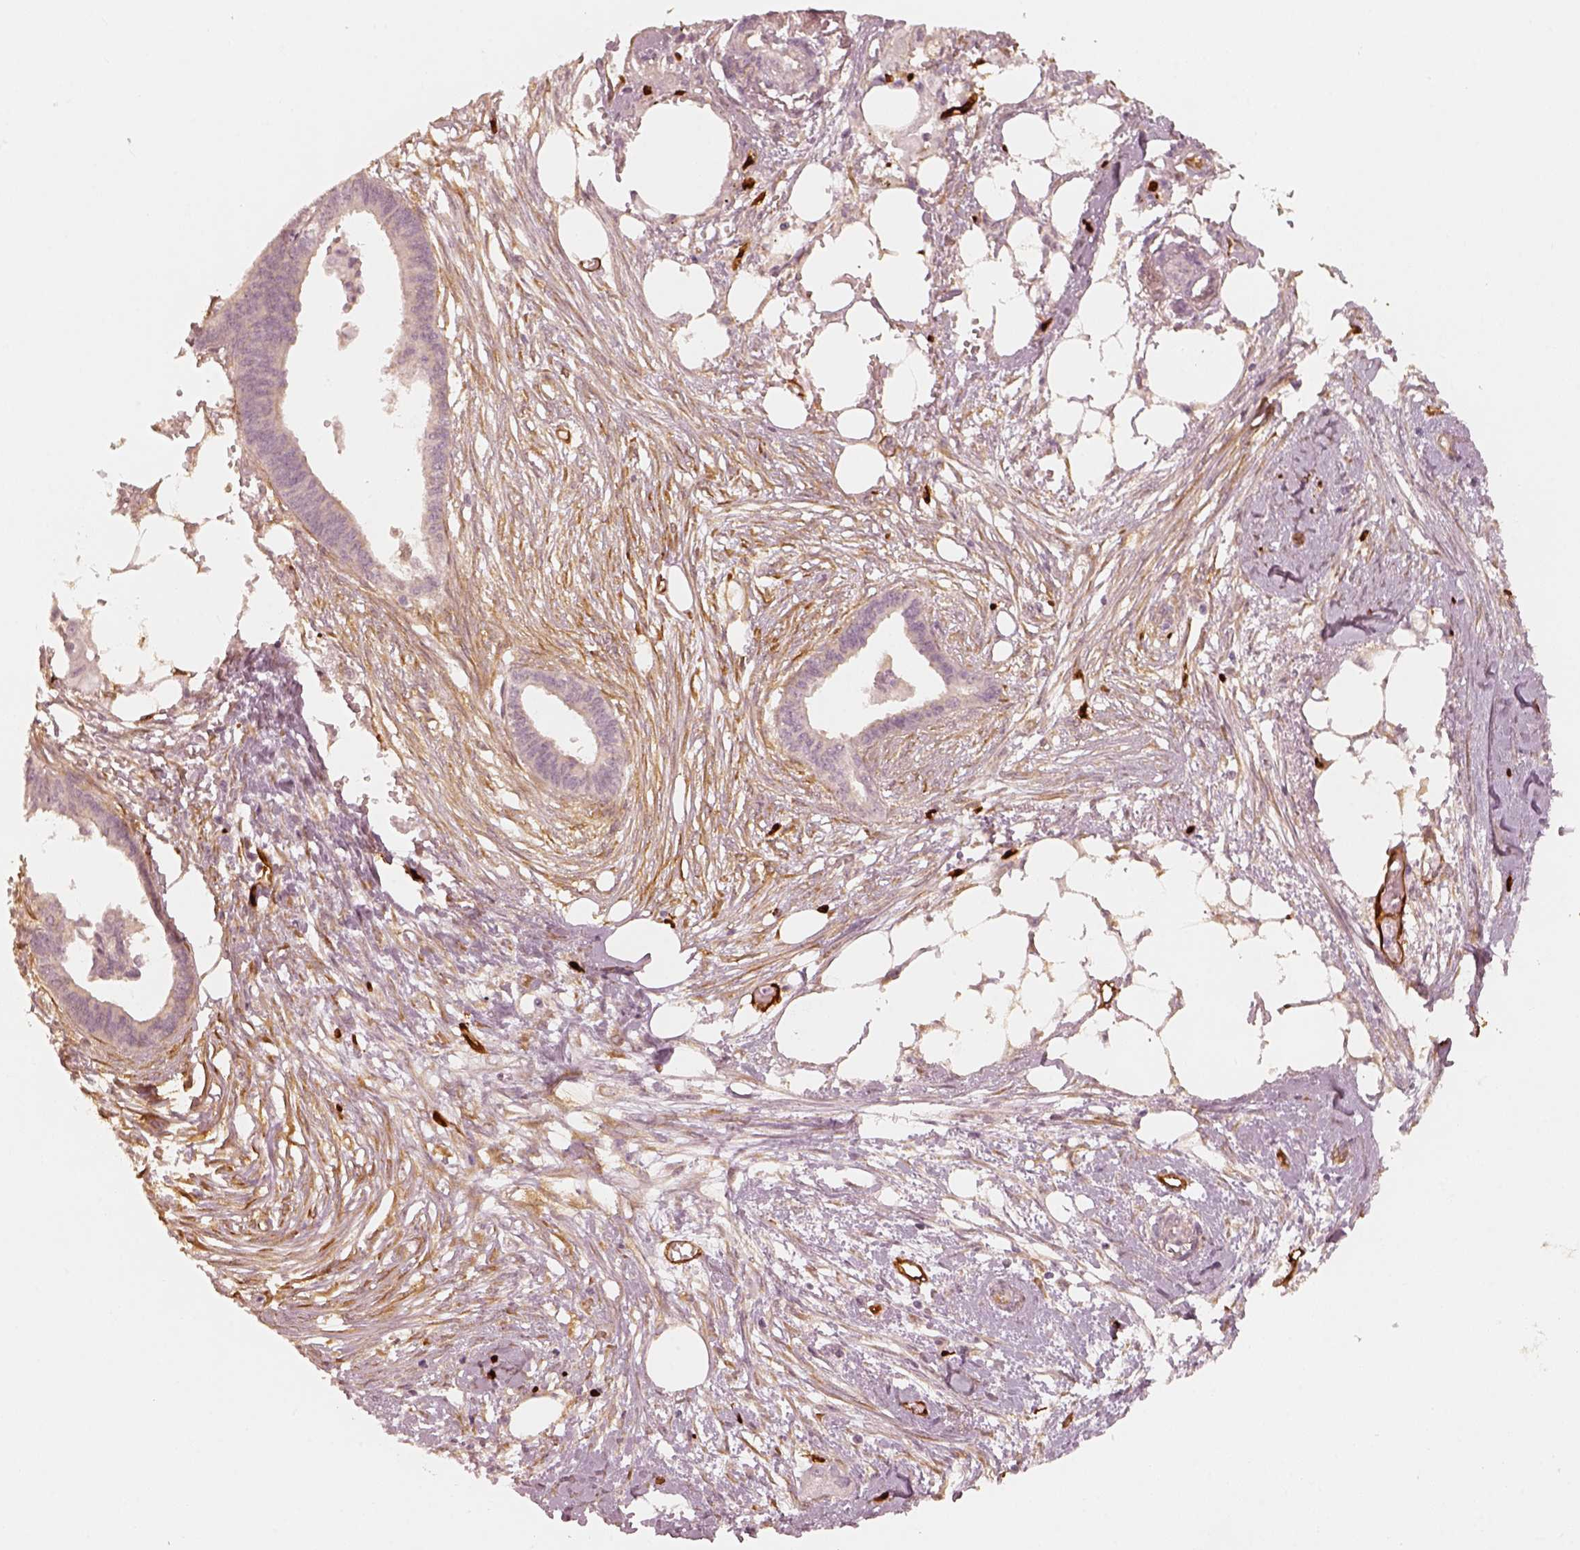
{"staining": {"intensity": "negative", "quantity": "none", "location": "none"}, "tissue": "endometrial cancer", "cell_type": "Tumor cells", "image_type": "cancer", "snomed": [{"axis": "morphology", "description": "Adenocarcinoma, NOS"}, {"axis": "morphology", "description": "Adenocarcinoma, metastatic, NOS"}, {"axis": "topography", "description": "Adipose tissue"}, {"axis": "topography", "description": "Endometrium"}], "caption": "The IHC photomicrograph has no significant positivity in tumor cells of endometrial cancer tissue.", "gene": "FSCN1", "patient": {"sex": "female", "age": 67}}